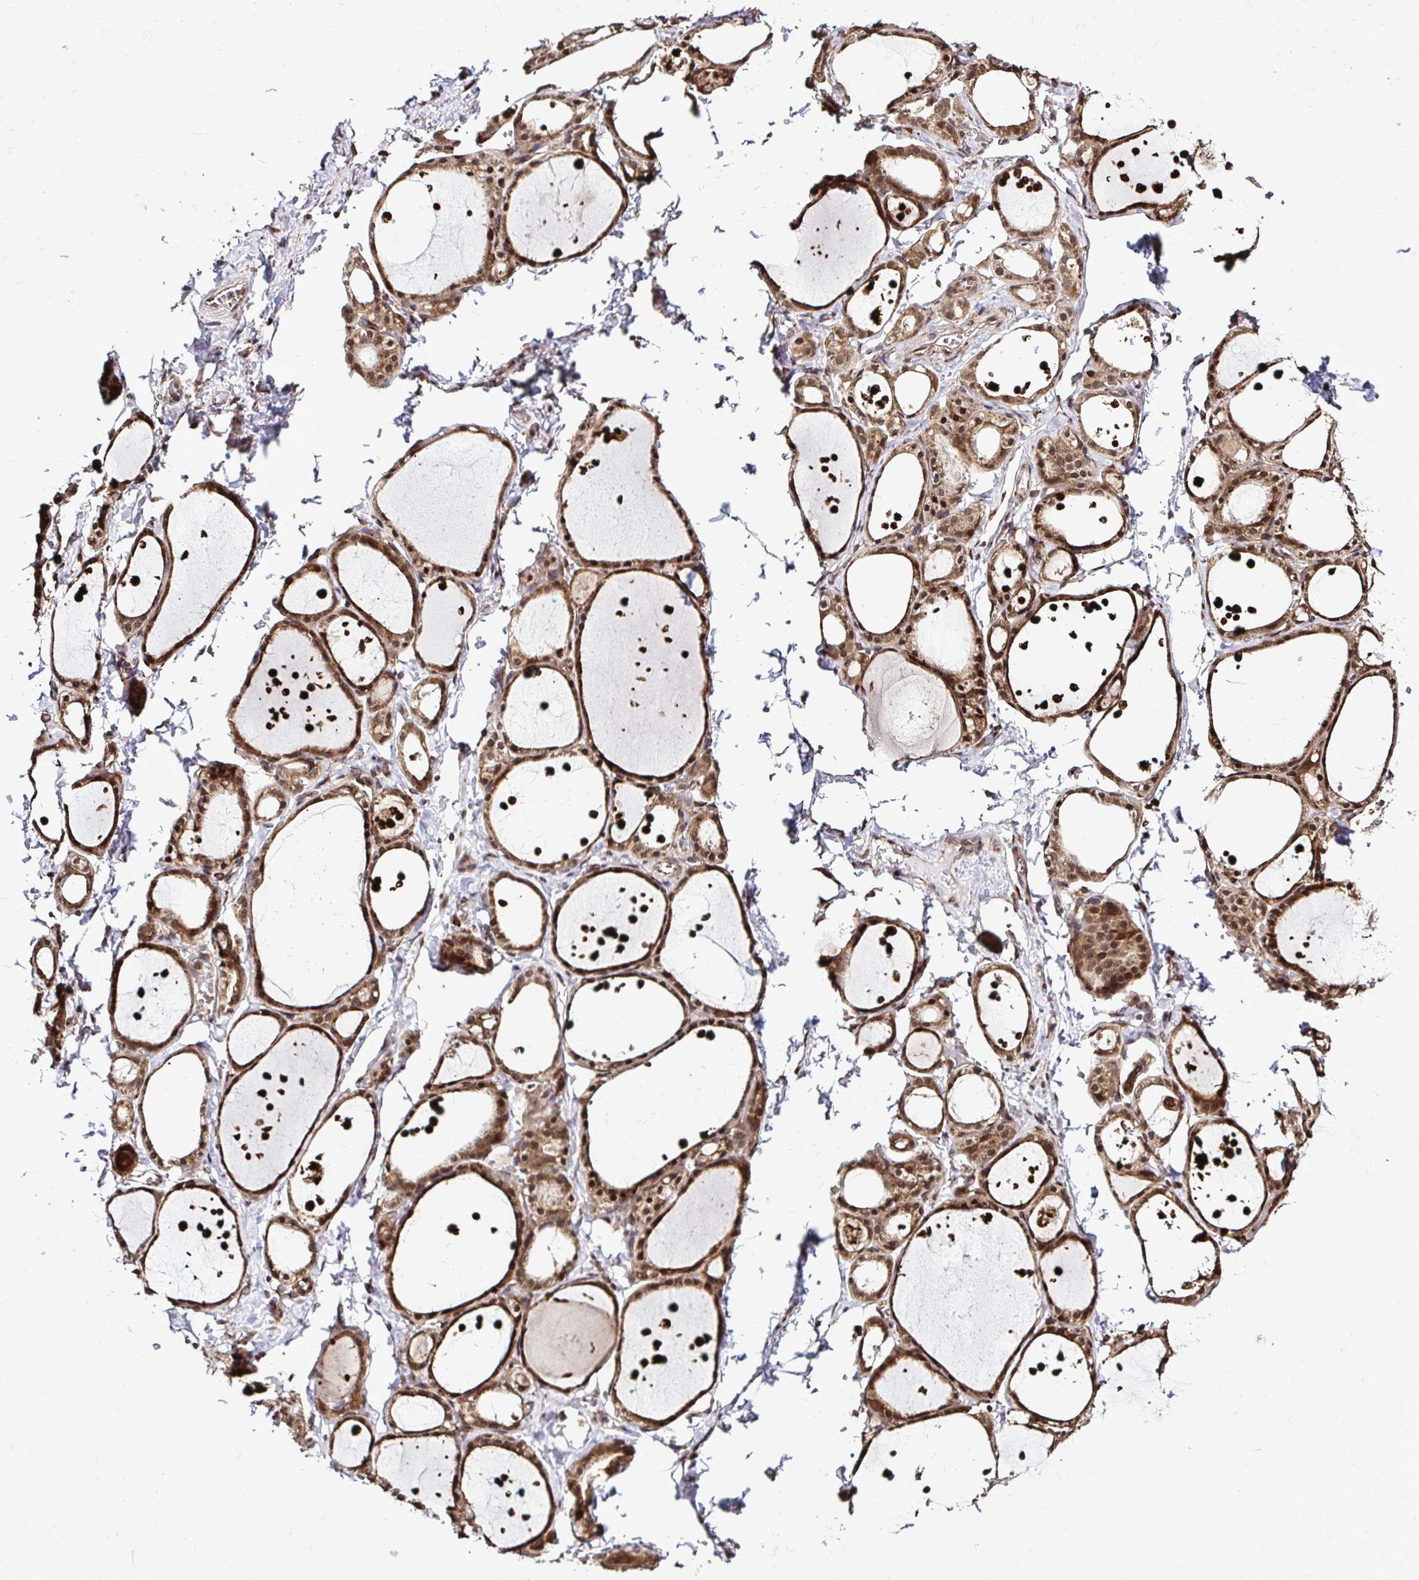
{"staining": {"intensity": "moderate", "quantity": ">75%", "location": "cytoplasmic/membranous,nuclear"}, "tissue": "thyroid gland", "cell_type": "Glandular cells", "image_type": "normal", "snomed": [{"axis": "morphology", "description": "Normal tissue, NOS"}, {"axis": "topography", "description": "Thyroid gland"}], "caption": "Protein staining by IHC reveals moderate cytoplasmic/membranous,nuclear positivity in approximately >75% of glandular cells in benign thyroid gland.", "gene": "FMR1", "patient": {"sex": "male", "age": 68}}